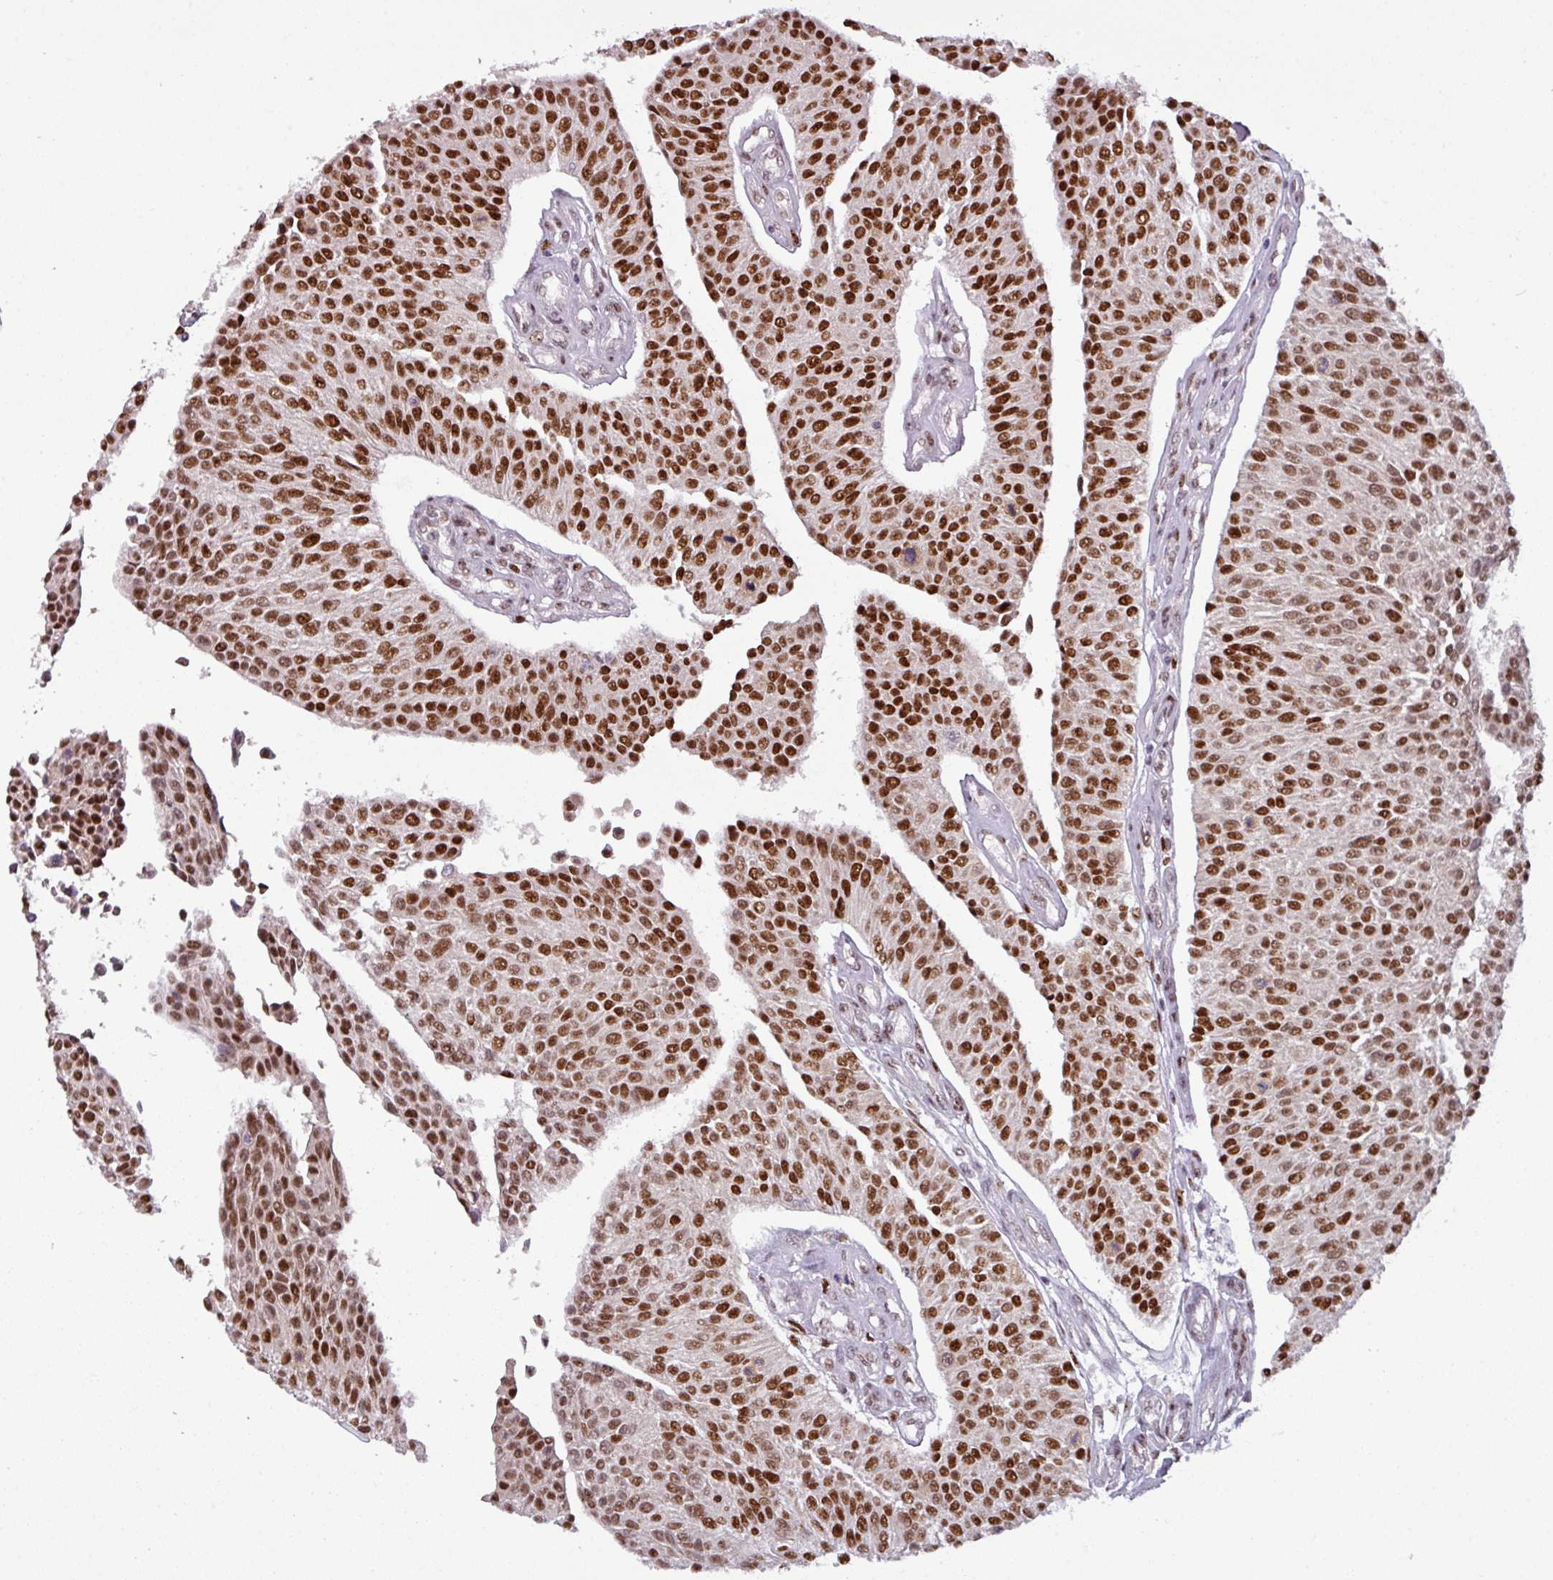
{"staining": {"intensity": "strong", "quantity": ">75%", "location": "nuclear"}, "tissue": "urothelial cancer", "cell_type": "Tumor cells", "image_type": "cancer", "snomed": [{"axis": "morphology", "description": "Urothelial carcinoma, NOS"}, {"axis": "topography", "description": "Urinary bladder"}], "caption": "Urothelial cancer was stained to show a protein in brown. There is high levels of strong nuclear expression in approximately >75% of tumor cells. (DAB = brown stain, brightfield microscopy at high magnification).", "gene": "IRF2BPL", "patient": {"sex": "male", "age": 55}}